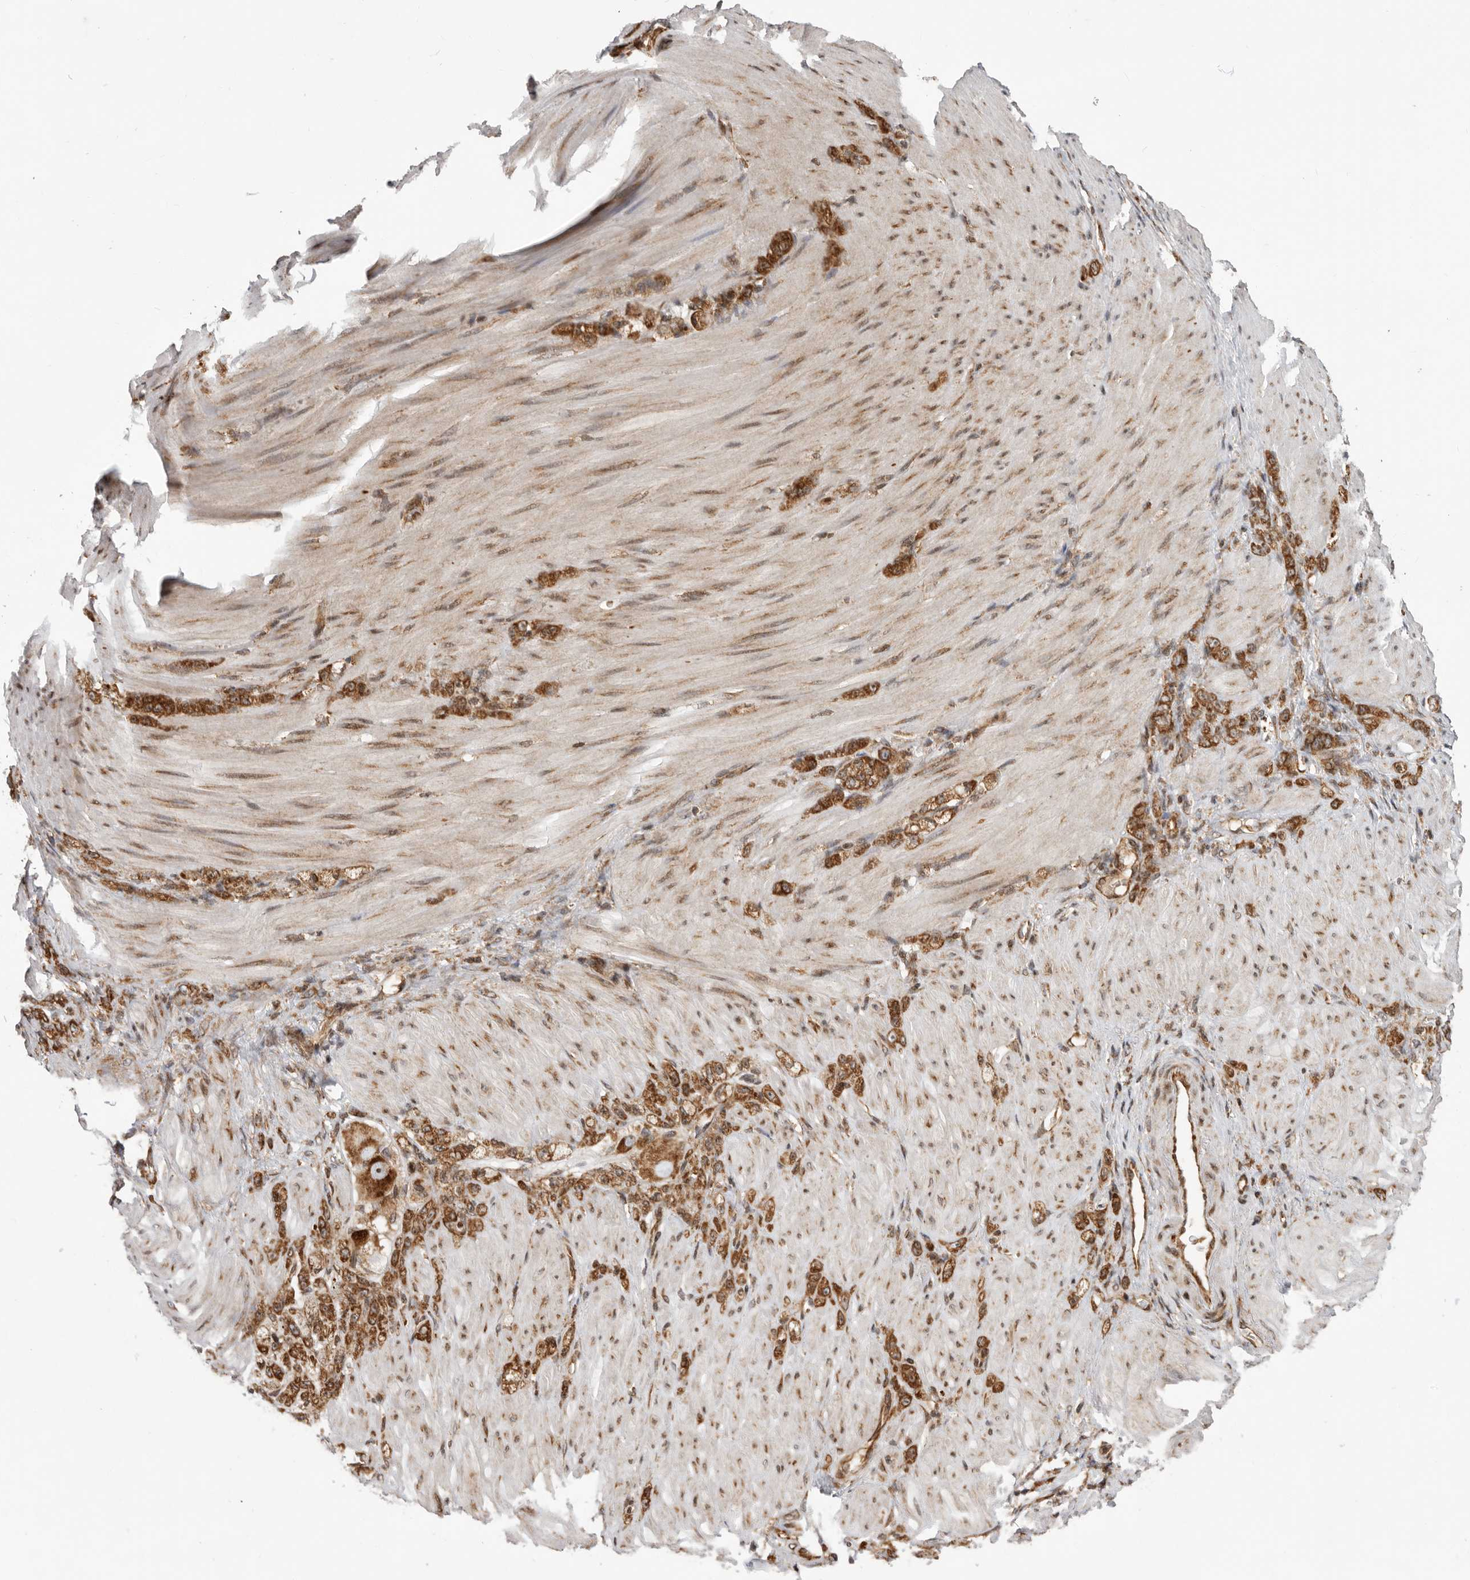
{"staining": {"intensity": "moderate", "quantity": ">75%", "location": "cytoplasmic/membranous"}, "tissue": "stomach cancer", "cell_type": "Tumor cells", "image_type": "cancer", "snomed": [{"axis": "morphology", "description": "Normal tissue, NOS"}, {"axis": "morphology", "description": "Adenocarcinoma, NOS"}, {"axis": "topography", "description": "Stomach"}], "caption": "Tumor cells exhibit medium levels of moderate cytoplasmic/membranous positivity in approximately >75% of cells in stomach cancer.", "gene": "FZD3", "patient": {"sex": "male", "age": 82}}